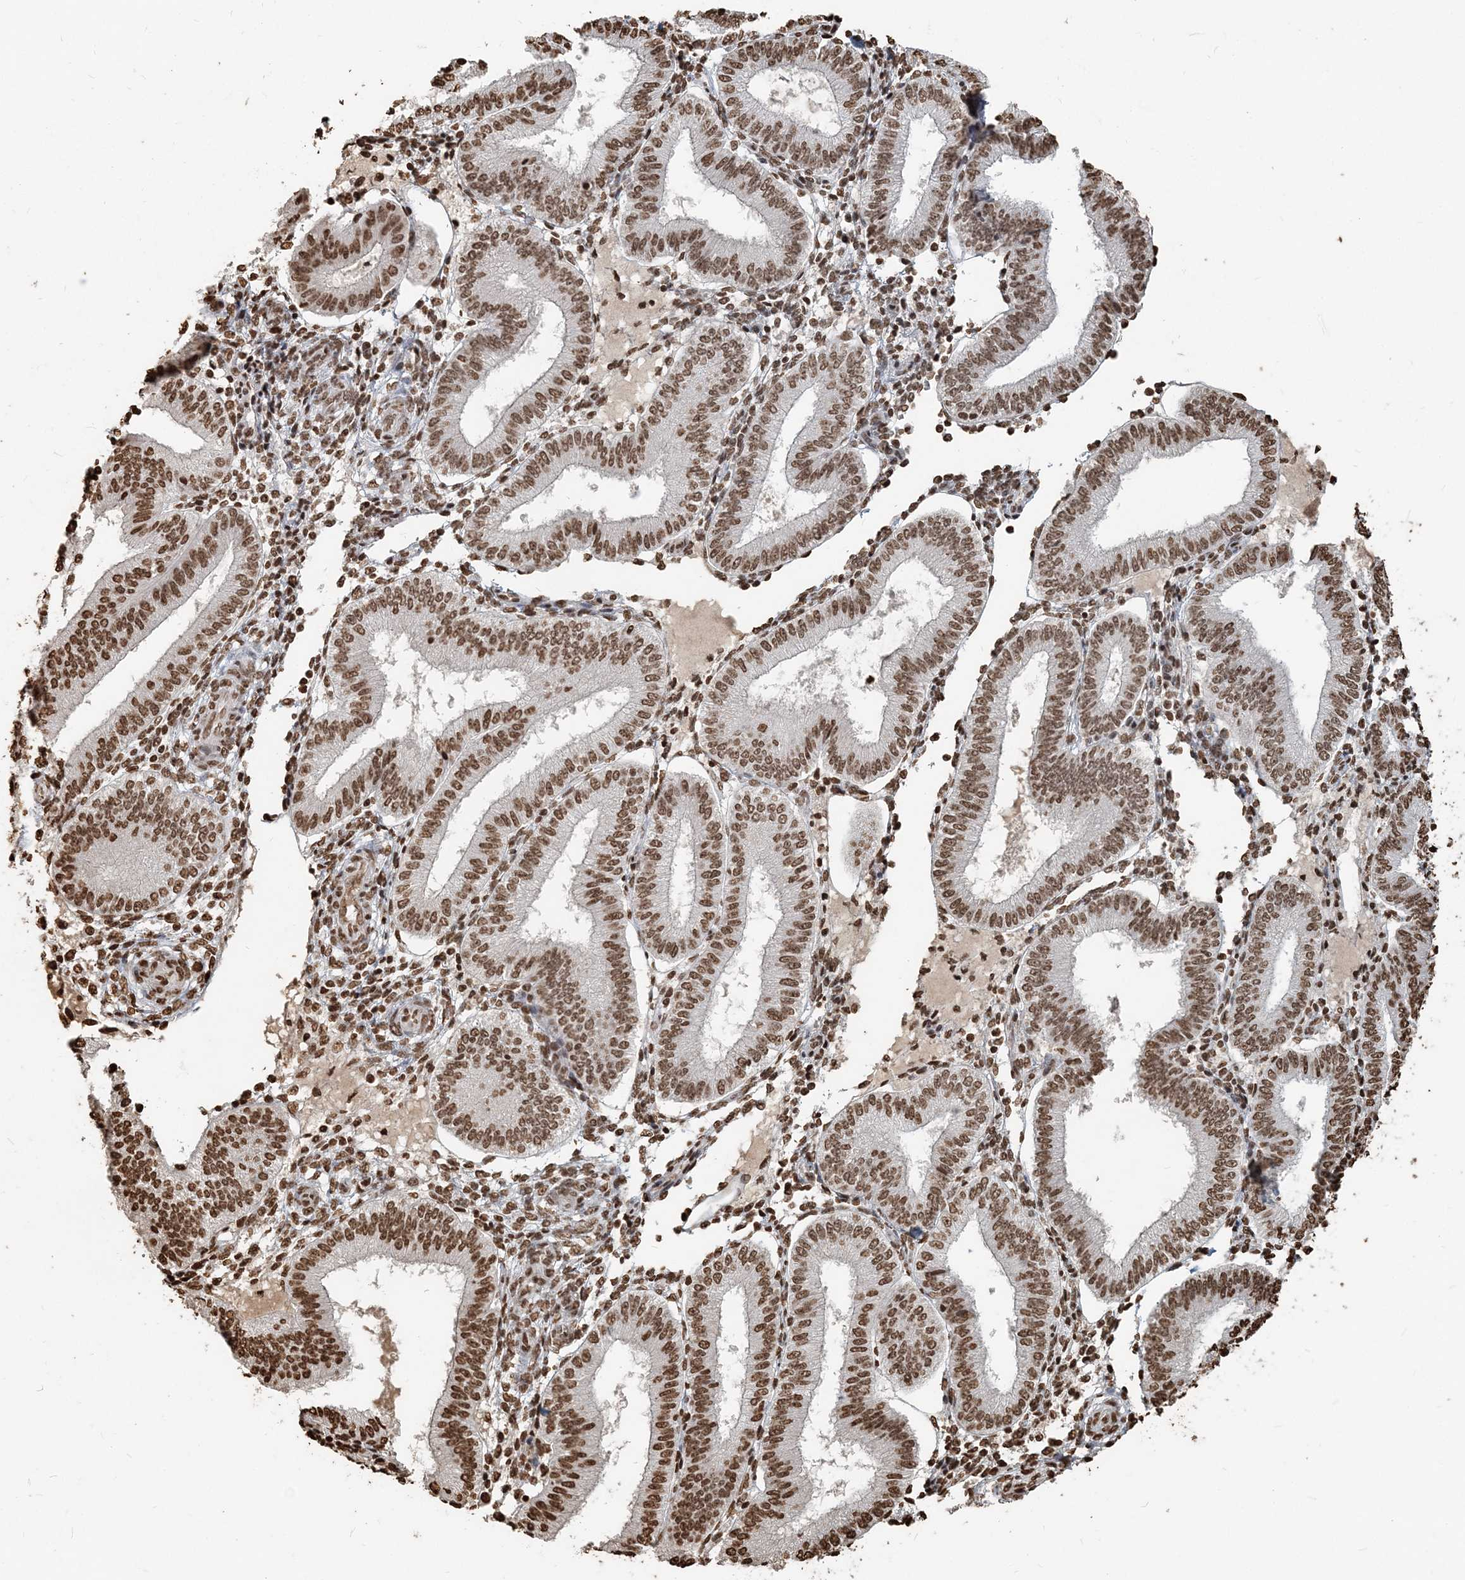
{"staining": {"intensity": "moderate", "quantity": ">75%", "location": "nuclear"}, "tissue": "endometrium", "cell_type": "Cells in endometrial stroma", "image_type": "normal", "snomed": [{"axis": "morphology", "description": "Normal tissue, NOS"}, {"axis": "topography", "description": "Endometrium"}], "caption": "Approximately >75% of cells in endometrial stroma in benign human endometrium show moderate nuclear protein positivity as visualized by brown immunohistochemical staining.", "gene": "H3", "patient": {"sex": "female", "age": 39}}